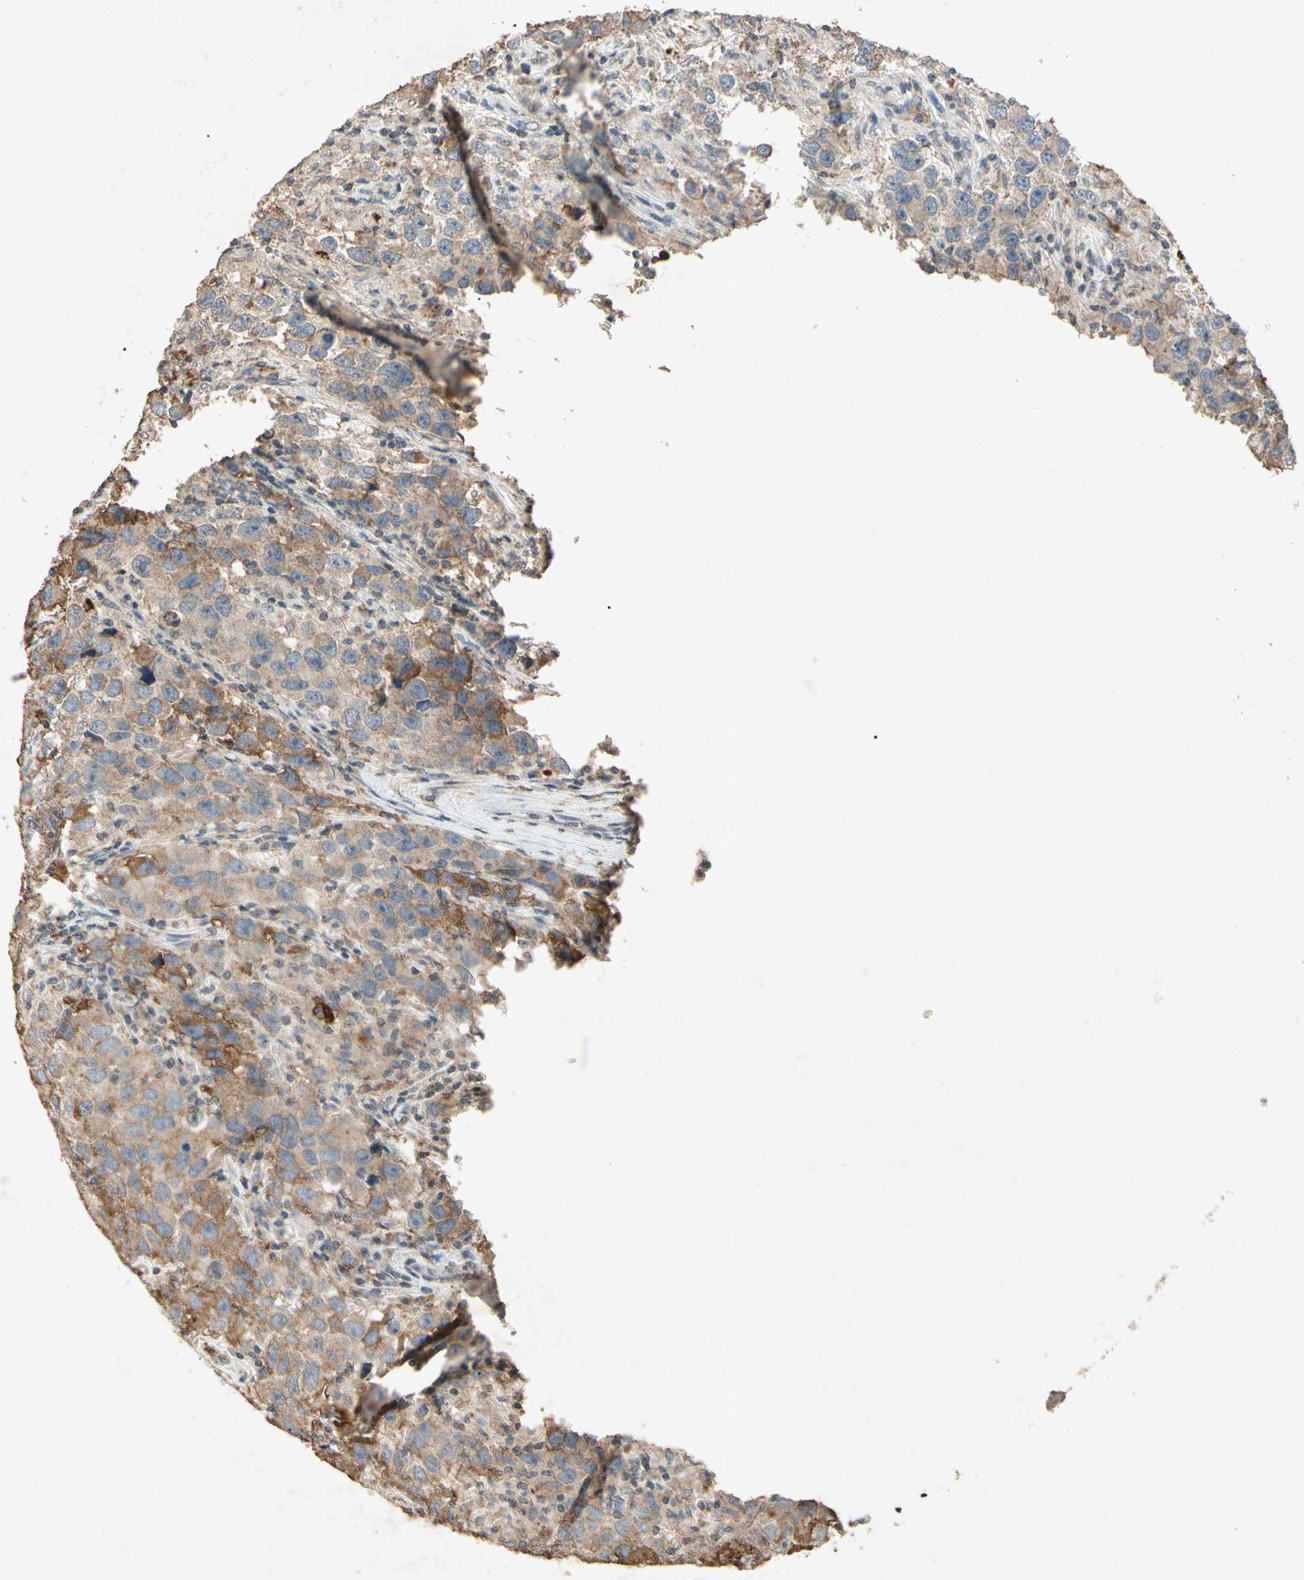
{"staining": {"intensity": "moderate", "quantity": "<25%", "location": "cytoplasmic/membranous"}, "tissue": "testis cancer", "cell_type": "Tumor cells", "image_type": "cancer", "snomed": [{"axis": "morphology", "description": "Carcinoma, Embryonal, NOS"}, {"axis": "topography", "description": "Testis"}], "caption": "Protein staining shows moderate cytoplasmic/membranous positivity in about <25% of tumor cells in embryonal carcinoma (testis). (DAB (3,3'-diaminobenzidine) IHC with brightfield microscopy, high magnification).", "gene": "MSRB1", "patient": {"sex": "male", "age": 21}}